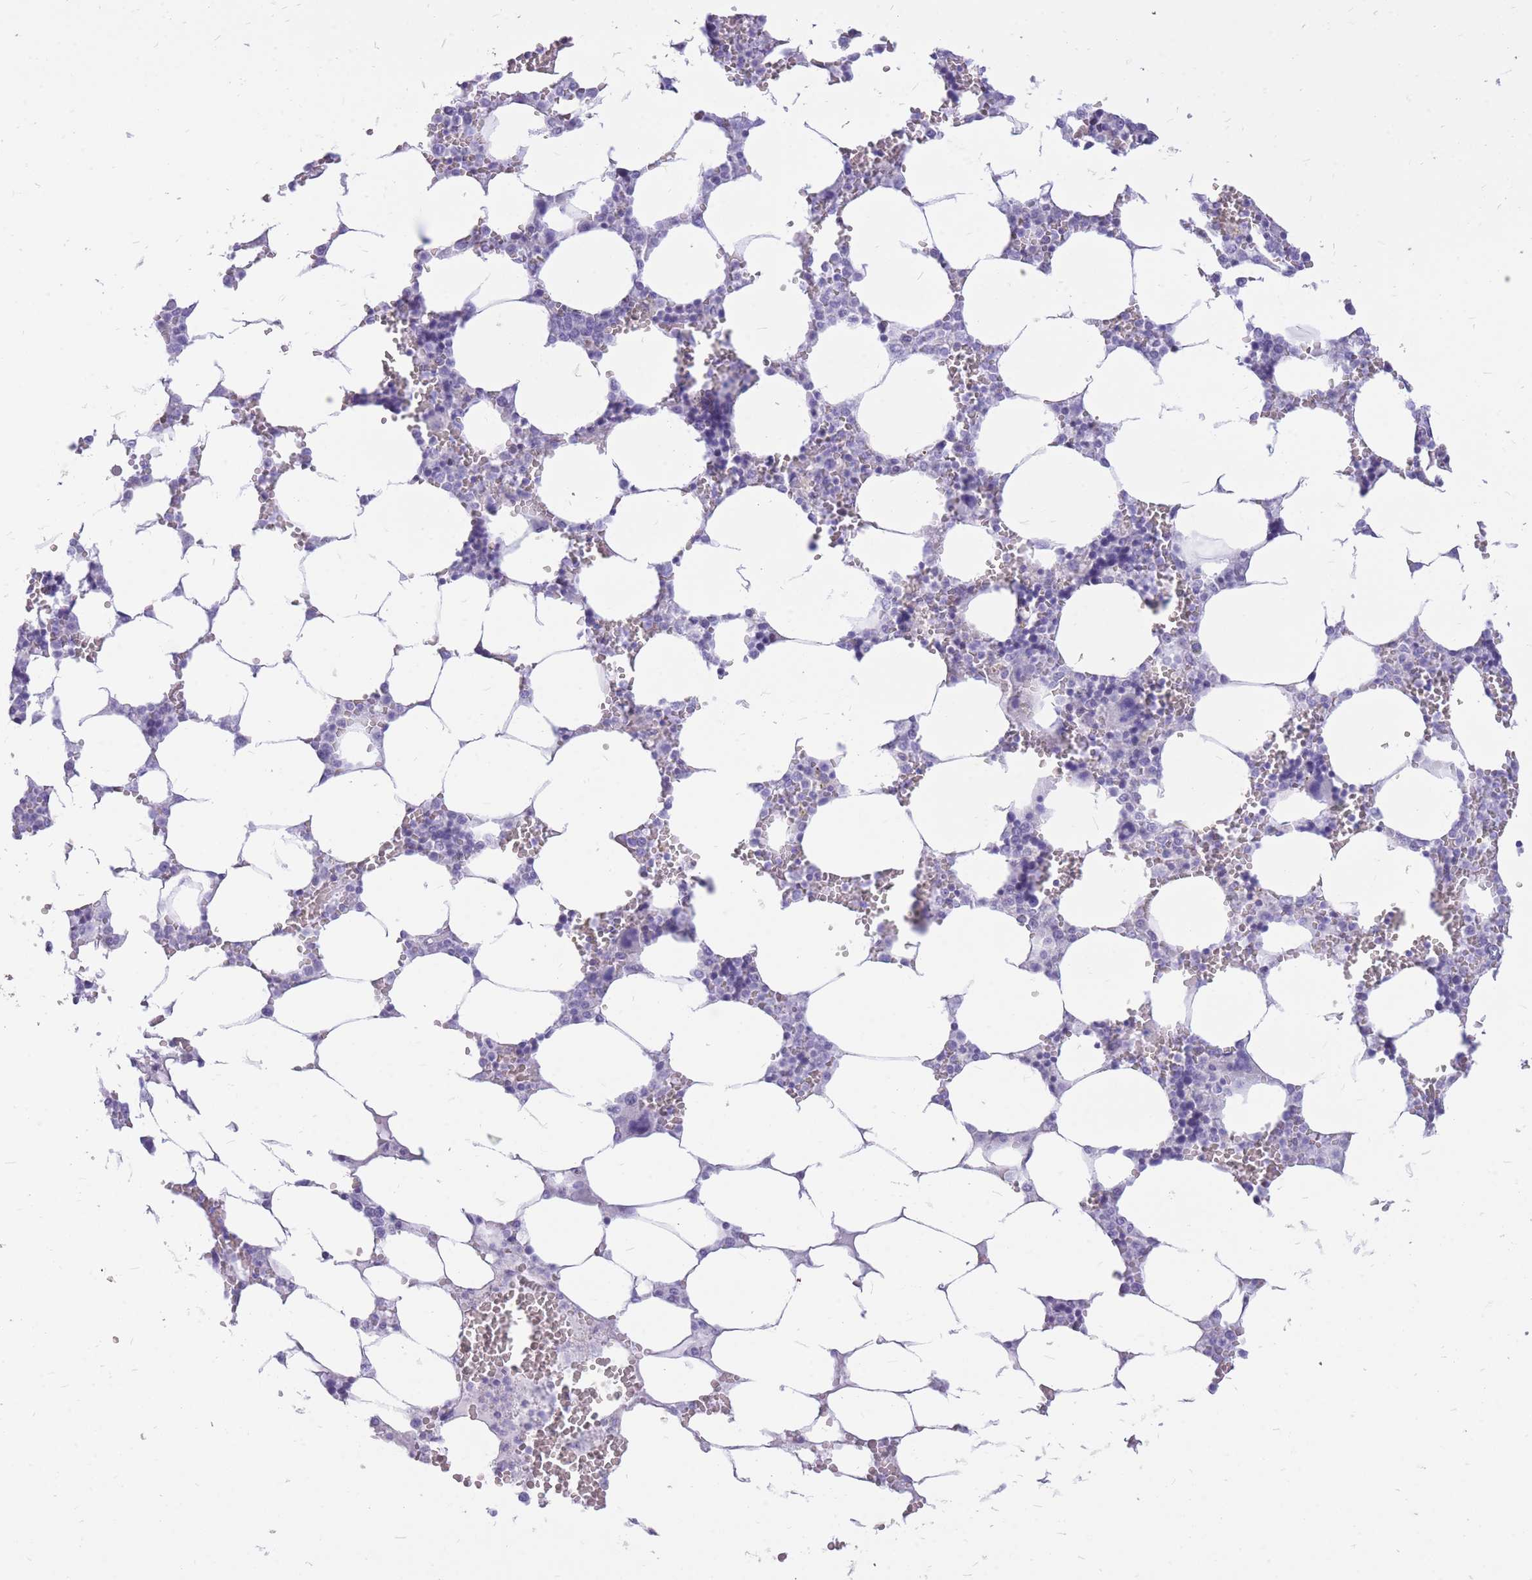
{"staining": {"intensity": "negative", "quantity": "none", "location": "none"}, "tissue": "bone marrow", "cell_type": "Hematopoietic cells", "image_type": "normal", "snomed": [{"axis": "morphology", "description": "Normal tissue, NOS"}, {"axis": "topography", "description": "Bone marrow"}], "caption": "Hematopoietic cells are negative for protein expression in unremarkable human bone marrow. Nuclei are stained in blue.", "gene": "CYP21A2", "patient": {"sex": "male", "age": 64}}